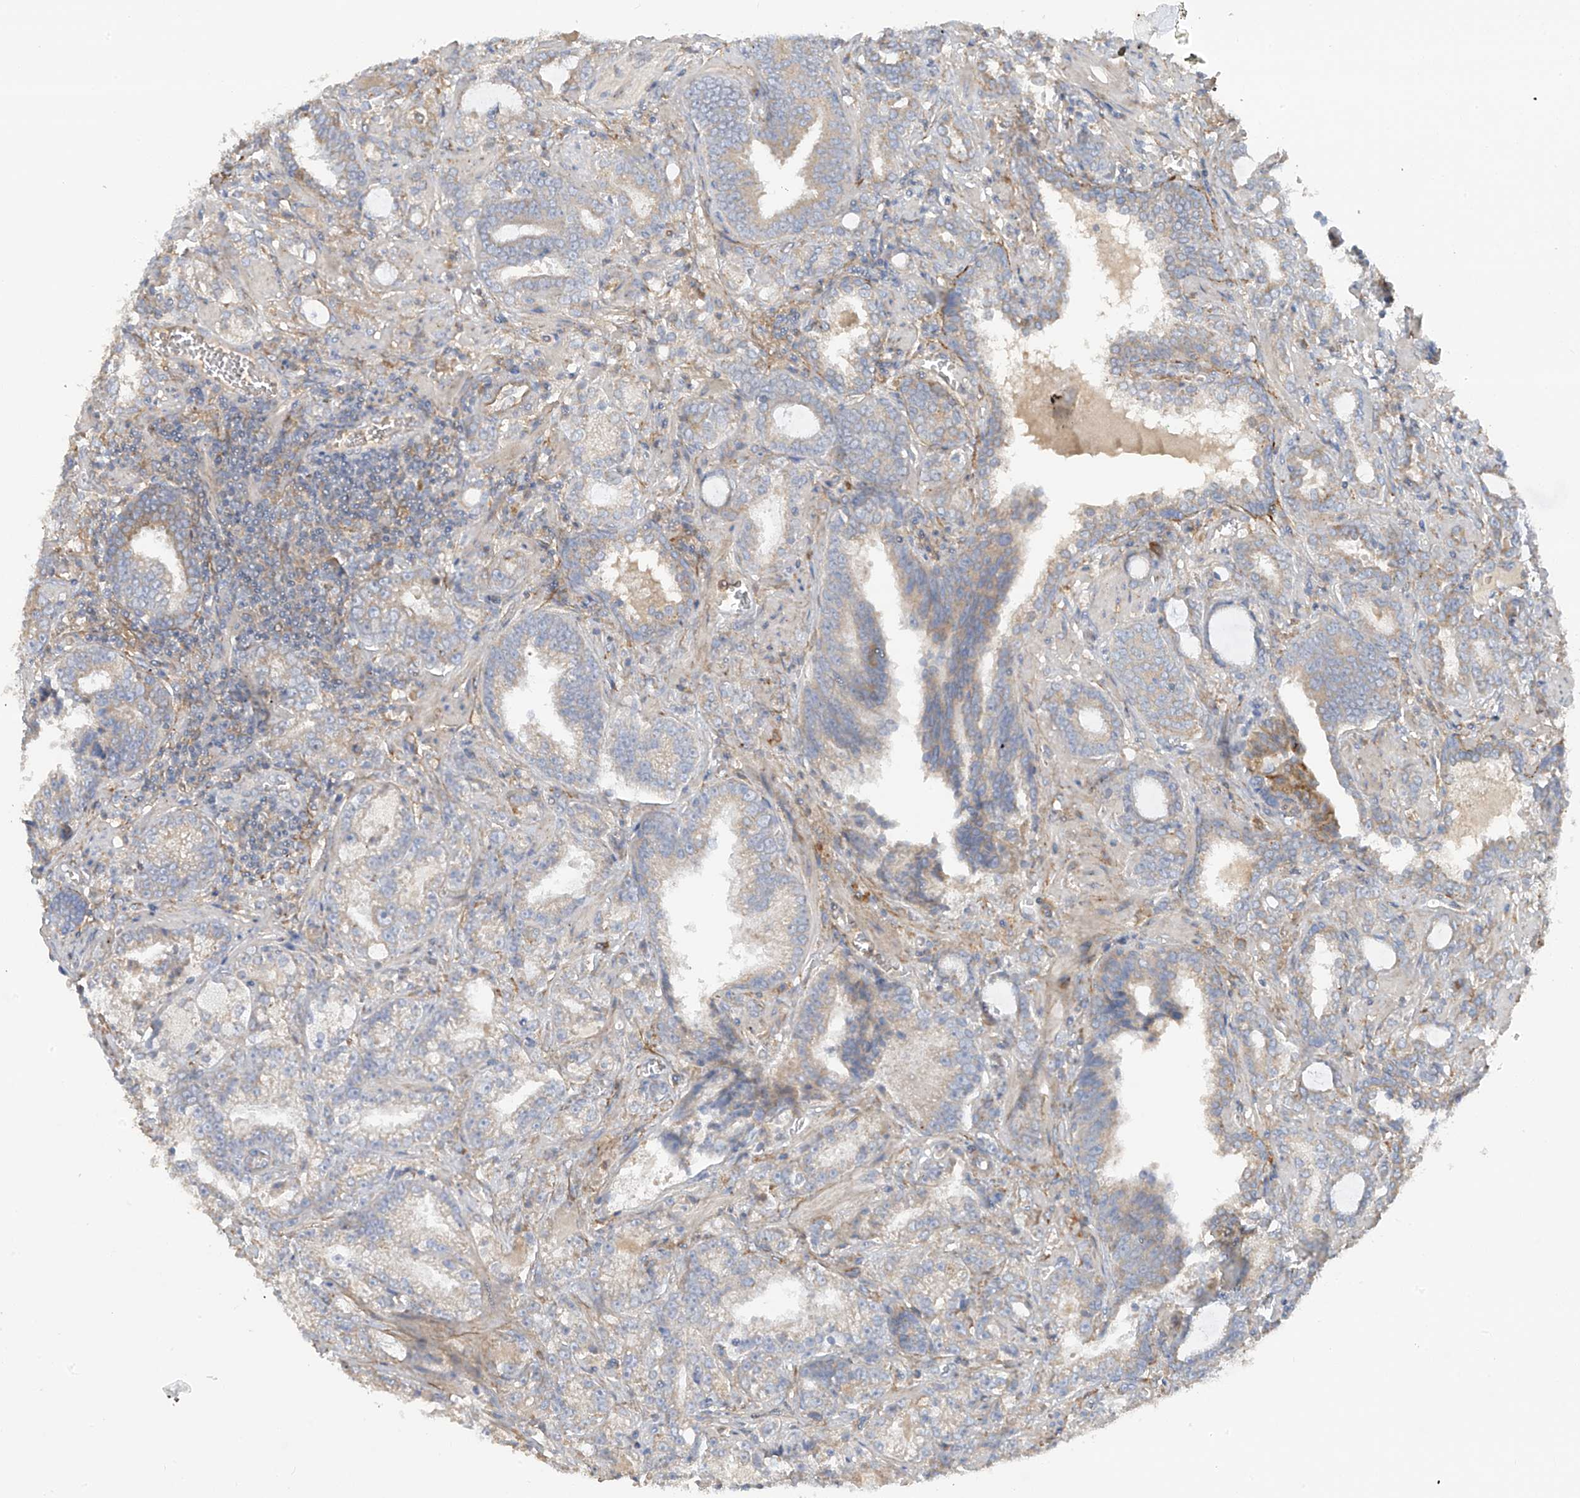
{"staining": {"intensity": "weak", "quantity": "<25%", "location": "cytoplasmic/membranous"}, "tissue": "prostate cancer", "cell_type": "Tumor cells", "image_type": "cancer", "snomed": [{"axis": "morphology", "description": "Adenocarcinoma, High grade"}, {"axis": "topography", "description": "Prostate and seminal vesicle, NOS"}], "caption": "Tumor cells are negative for protein expression in human adenocarcinoma (high-grade) (prostate). (DAB immunohistochemistry (IHC) with hematoxylin counter stain).", "gene": "GALNTL6", "patient": {"sex": "male", "age": 67}}